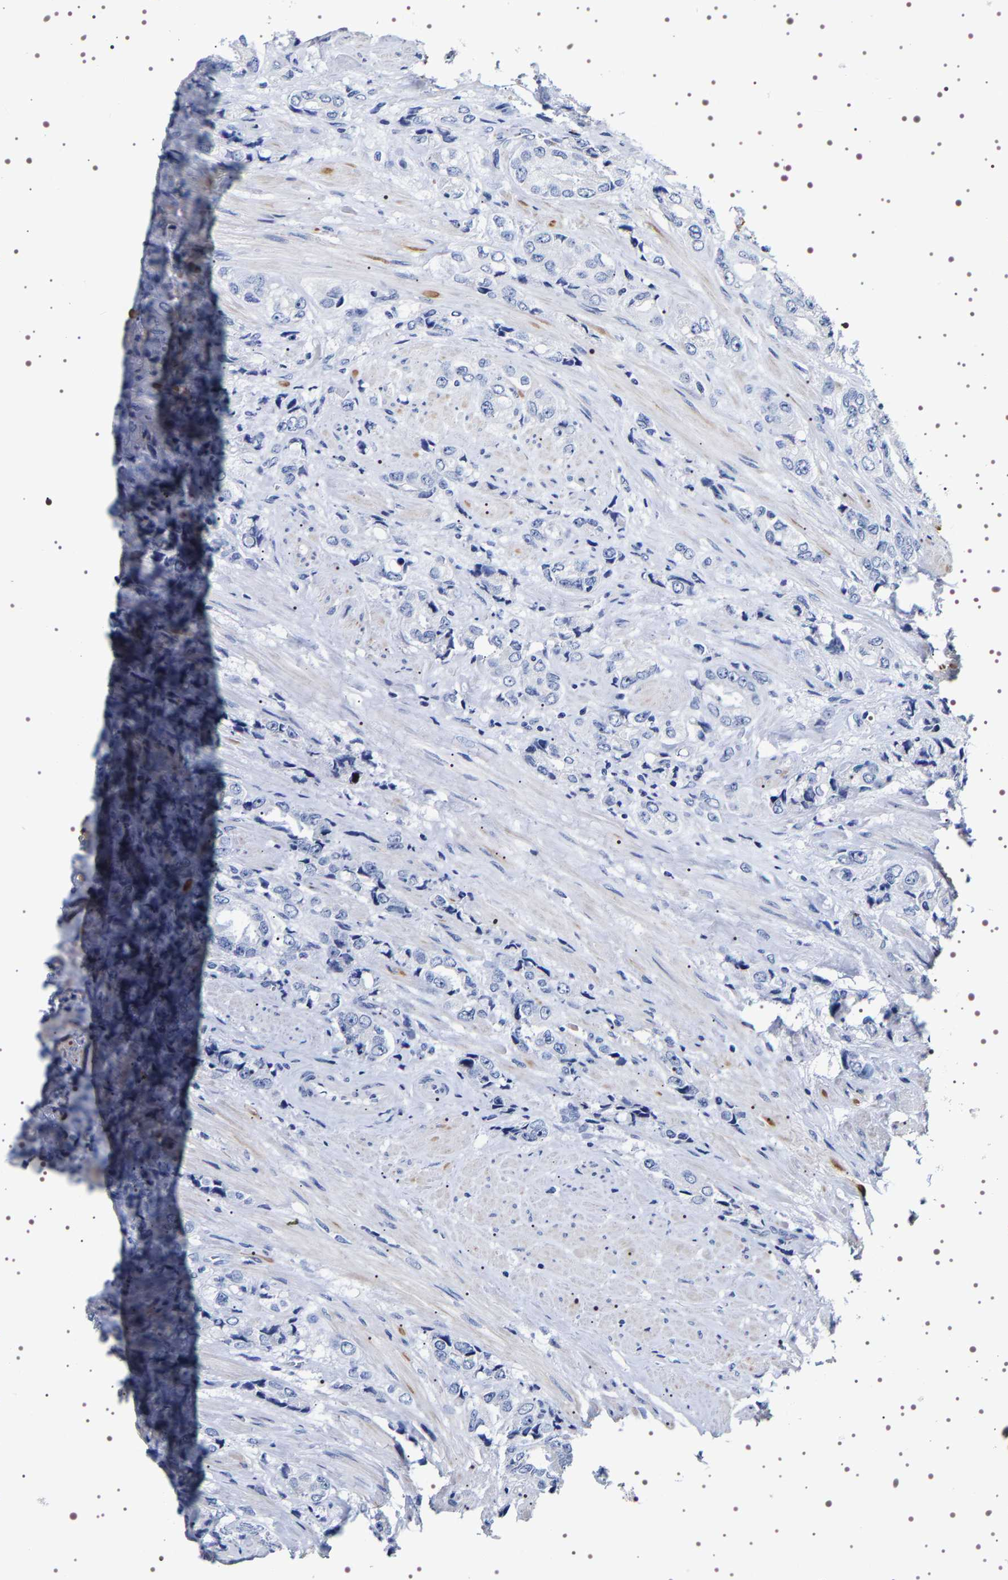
{"staining": {"intensity": "negative", "quantity": "none", "location": "none"}, "tissue": "prostate cancer", "cell_type": "Tumor cells", "image_type": "cancer", "snomed": [{"axis": "morphology", "description": "Adenocarcinoma, High grade"}, {"axis": "topography", "description": "Prostate"}], "caption": "Tumor cells show no significant protein positivity in prostate cancer. Brightfield microscopy of immunohistochemistry stained with DAB (3,3'-diaminobenzidine) (brown) and hematoxylin (blue), captured at high magnification.", "gene": "UBQLN3", "patient": {"sex": "male", "age": 61}}